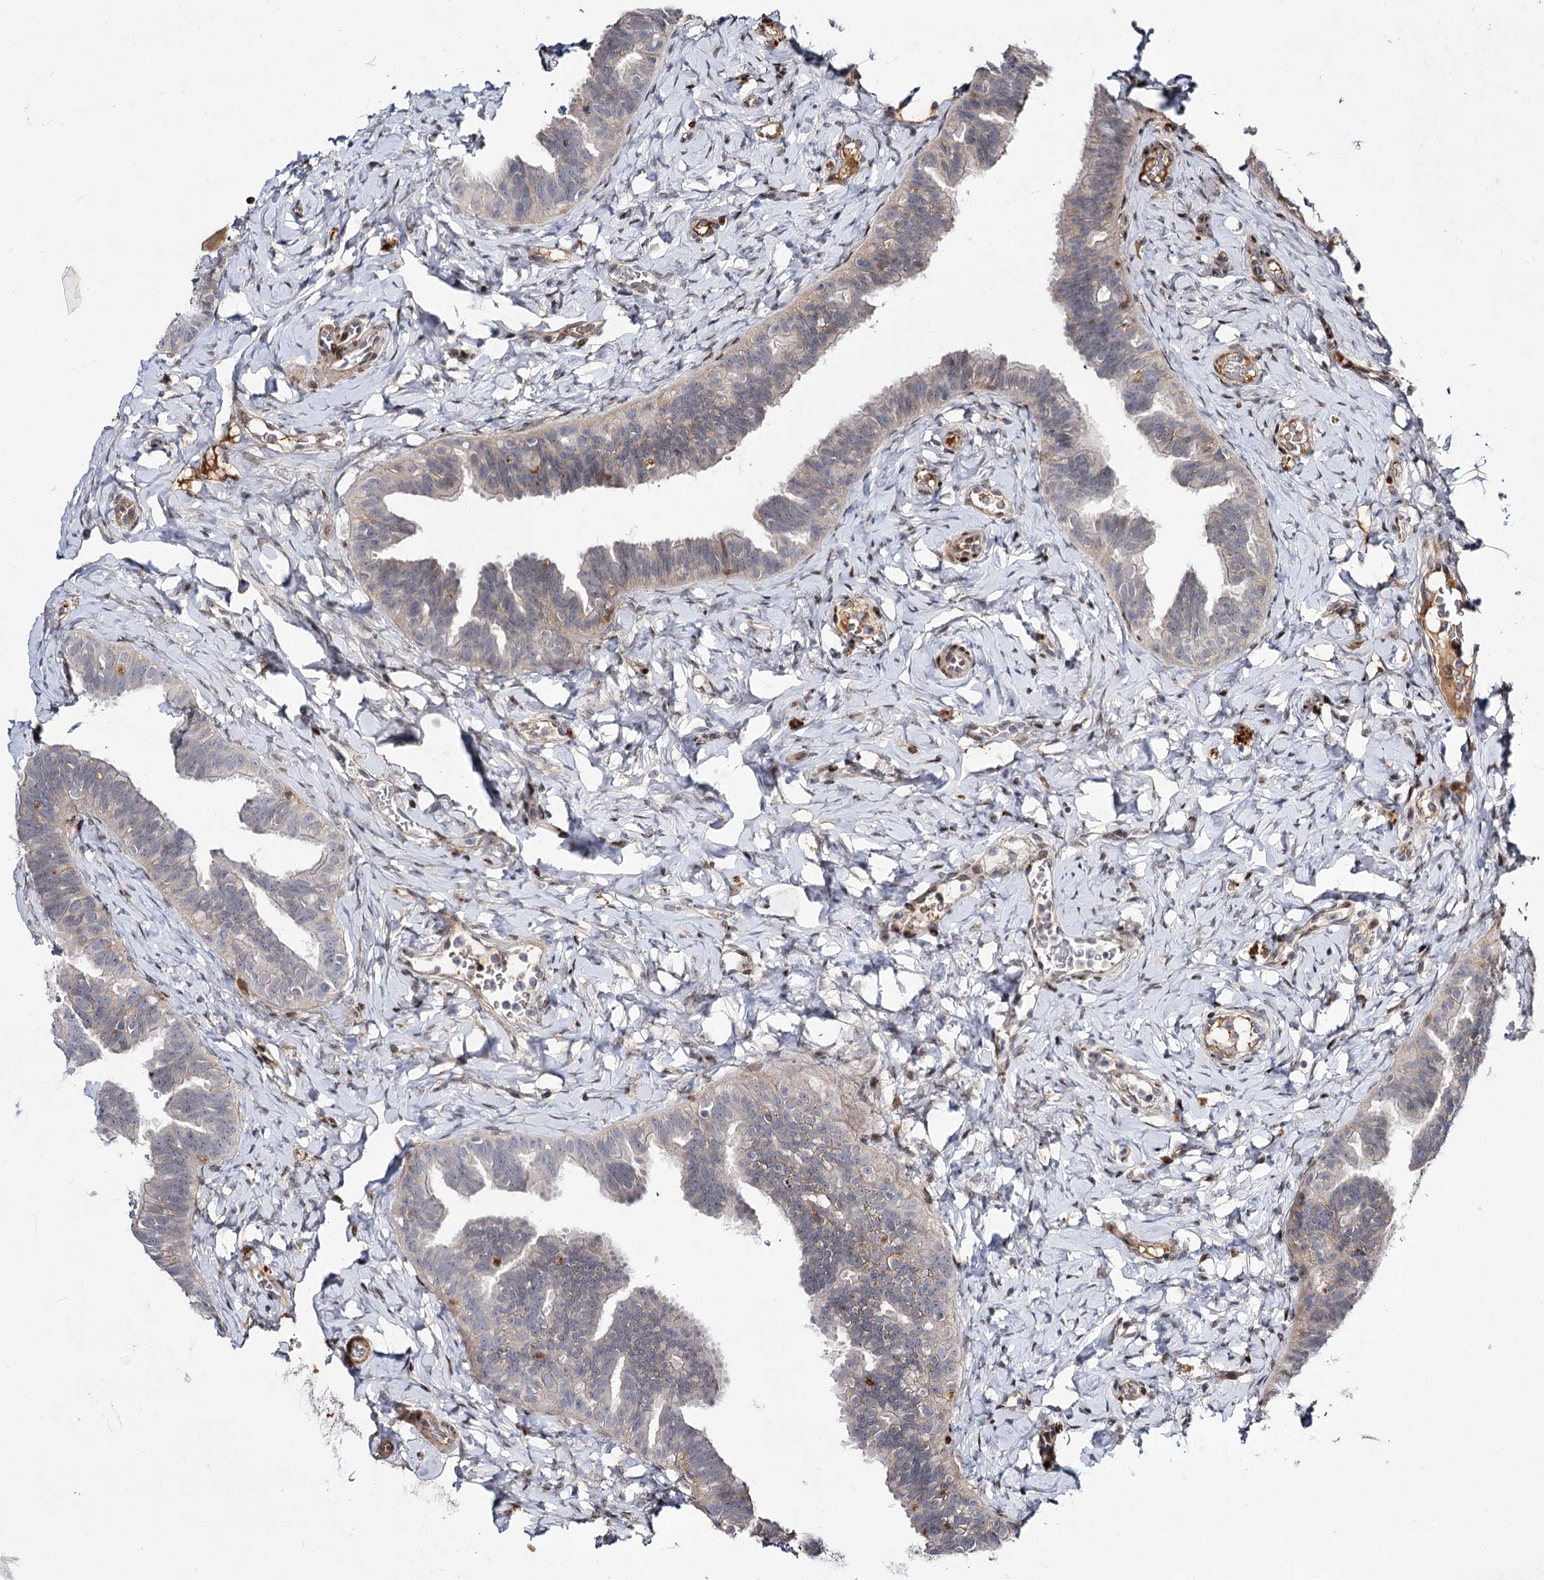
{"staining": {"intensity": "moderate", "quantity": "<25%", "location": "nuclear"}, "tissue": "fallopian tube", "cell_type": "Glandular cells", "image_type": "normal", "snomed": [{"axis": "morphology", "description": "Normal tissue, NOS"}, {"axis": "topography", "description": "Fallopian tube"}], "caption": "Immunohistochemistry (DAB (3,3'-diaminobenzidine)) staining of normal human fallopian tube reveals moderate nuclear protein expression in approximately <25% of glandular cells.", "gene": "ITFG2", "patient": {"sex": "female", "age": 65}}